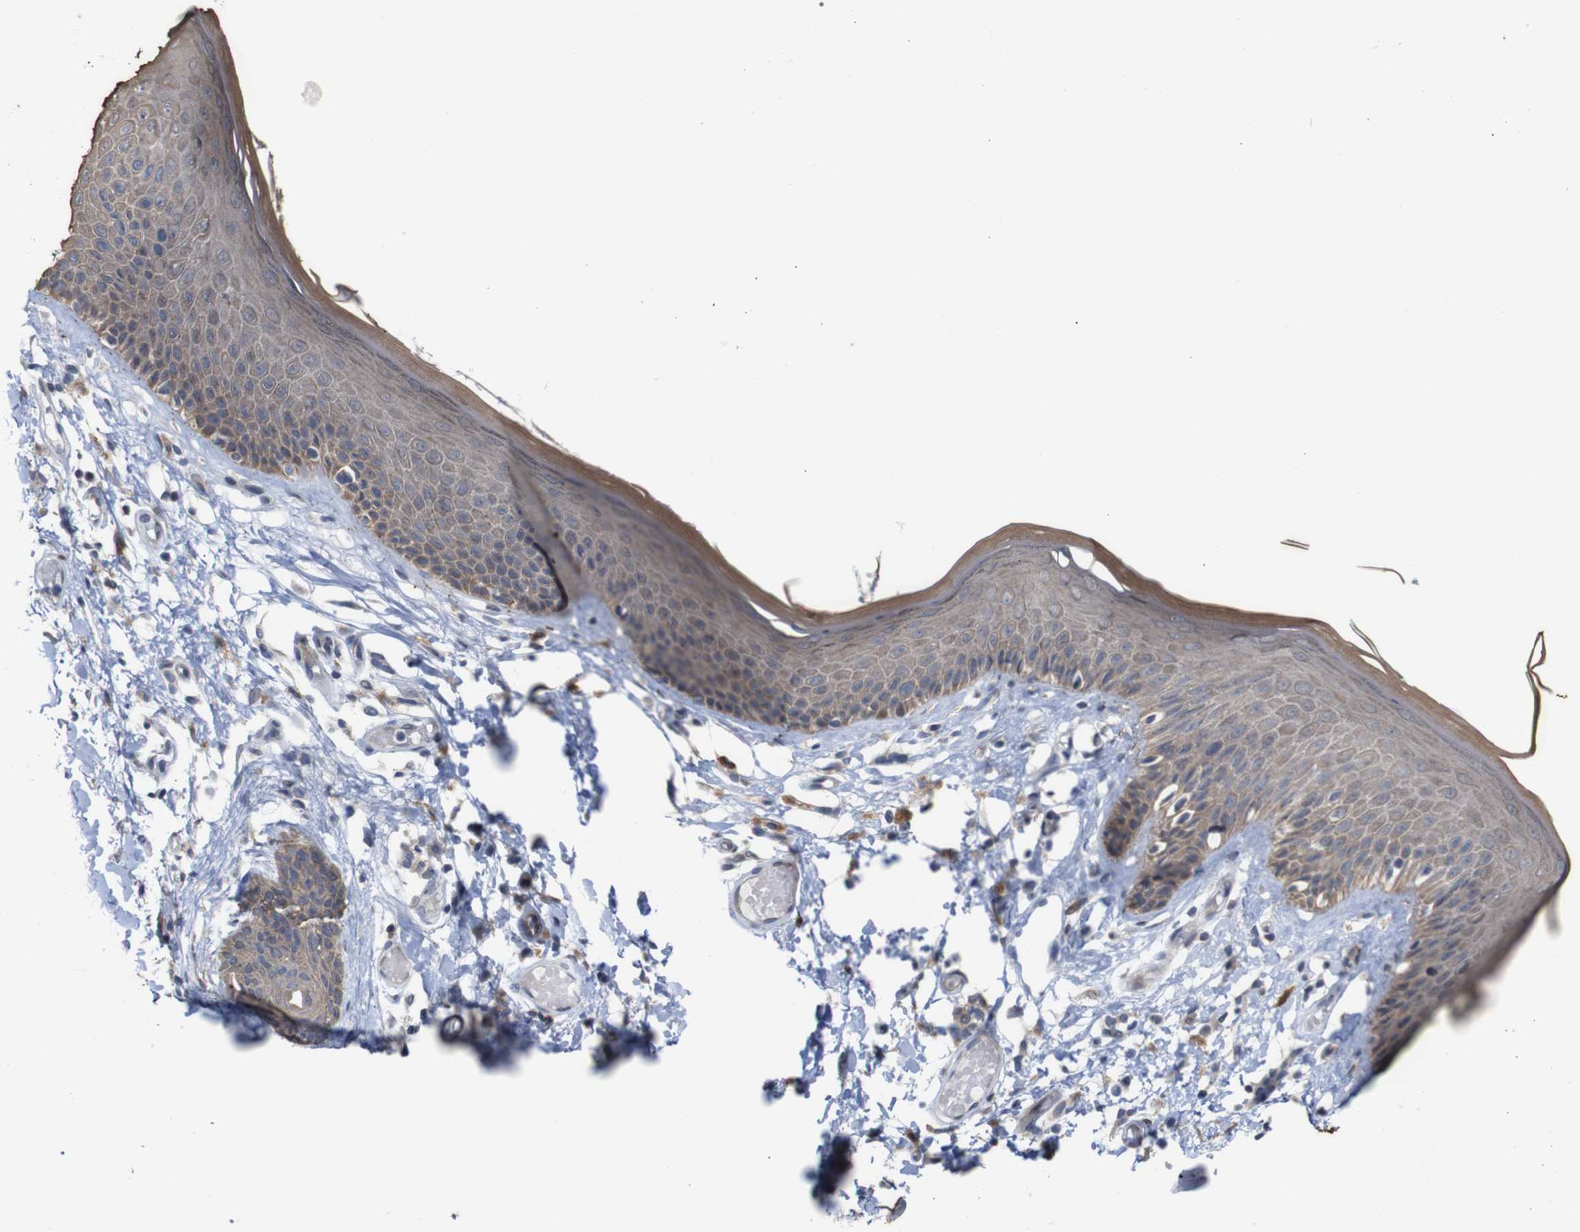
{"staining": {"intensity": "moderate", "quantity": "25%-75%", "location": "cytoplasmic/membranous"}, "tissue": "skin", "cell_type": "Epidermal cells", "image_type": "normal", "snomed": [{"axis": "morphology", "description": "Normal tissue, NOS"}, {"axis": "topography", "description": "Vulva"}], "caption": "Normal skin exhibits moderate cytoplasmic/membranous positivity in about 25%-75% of epidermal cells.", "gene": "ATP7B", "patient": {"sex": "female", "age": 73}}